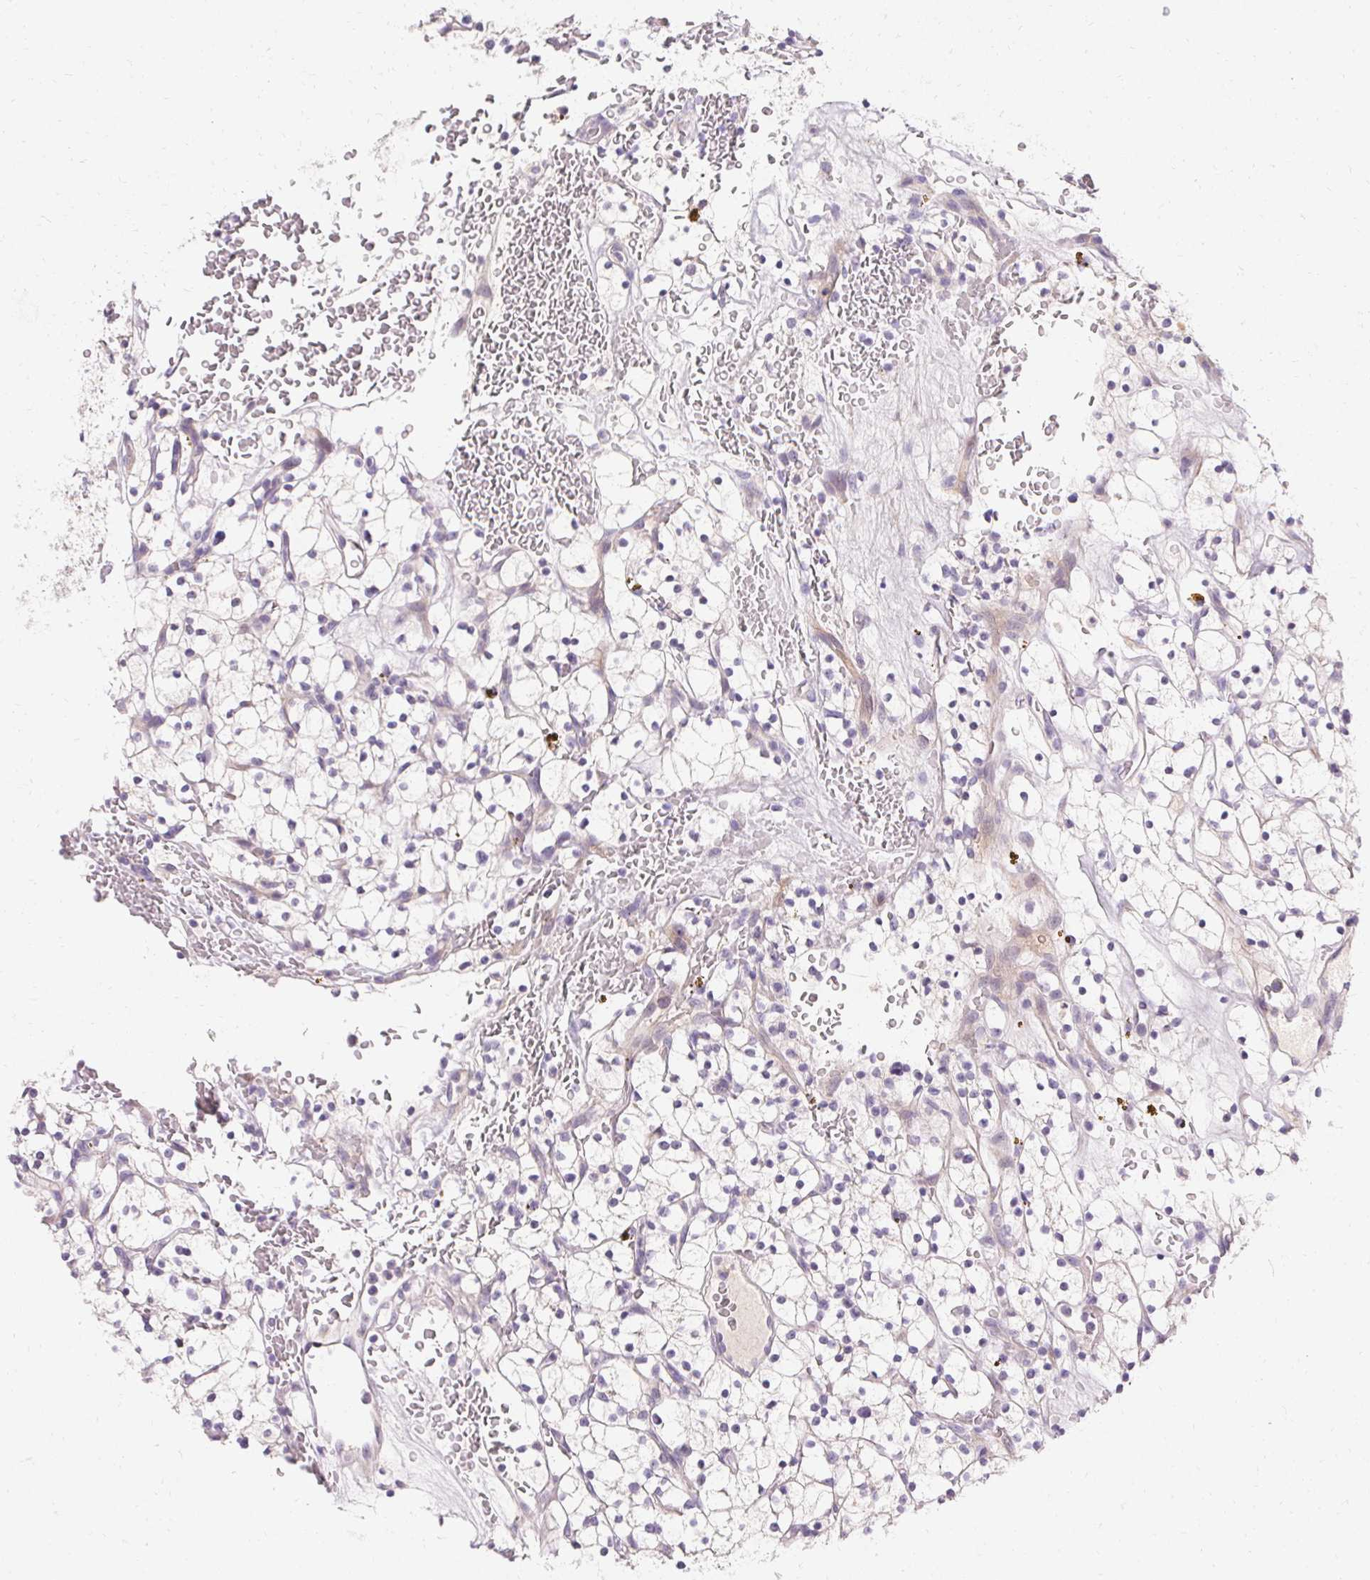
{"staining": {"intensity": "negative", "quantity": "none", "location": "none"}, "tissue": "renal cancer", "cell_type": "Tumor cells", "image_type": "cancer", "snomed": [{"axis": "morphology", "description": "Adenocarcinoma, NOS"}, {"axis": "topography", "description": "Kidney"}], "caption": "Micrograph shows no protein staining in tumor cells of adenocarcinoma (renal) tissue.", "gene": "TRIP13", "patient": {"sex": "female", "age": 64}}